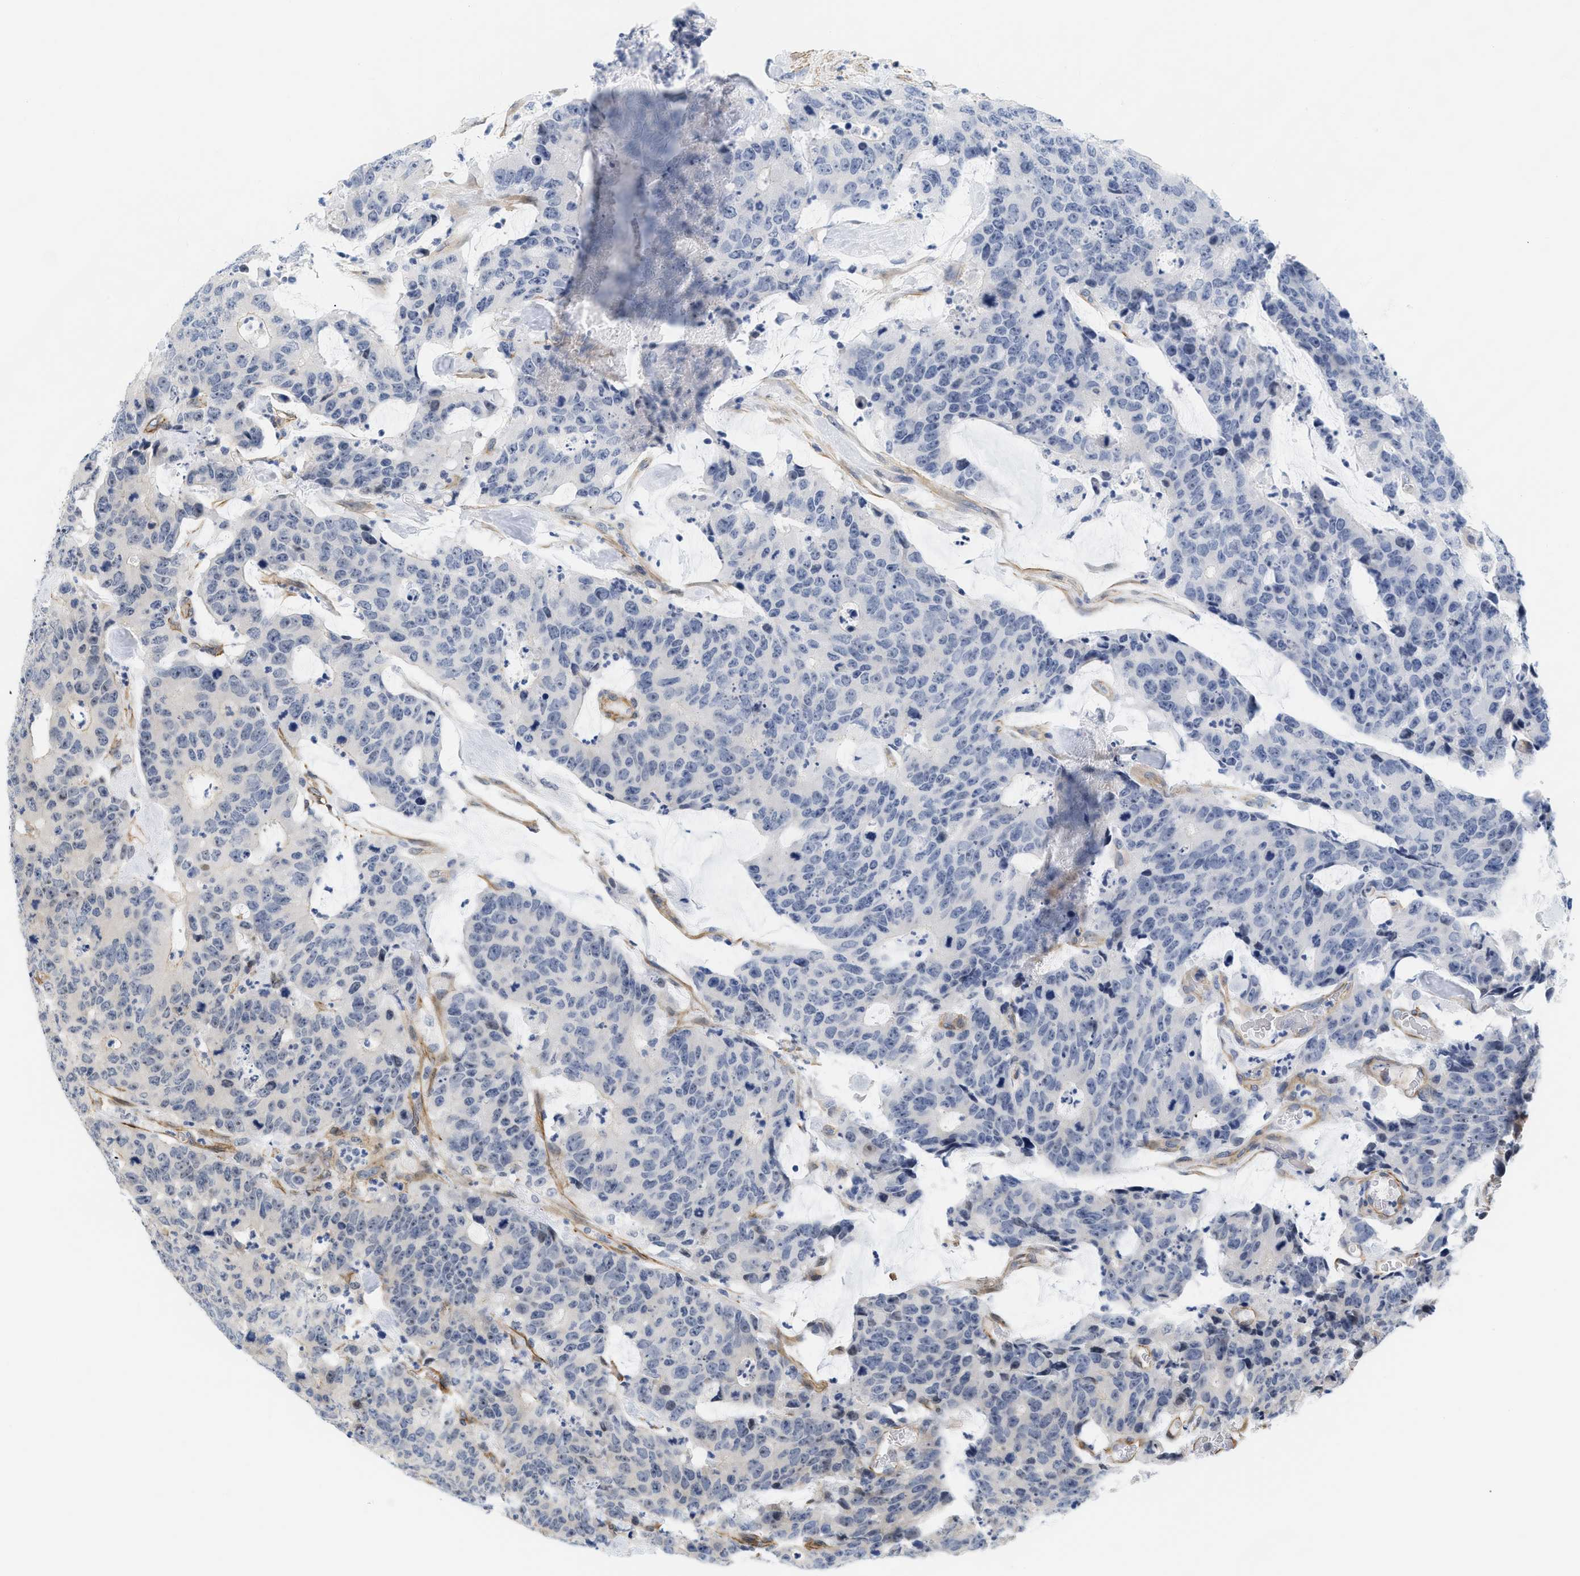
{"staining": {"intensity": "negative", "quantity": "none", "location": "none"}, "tissue": "colorectal cancer", "cell_type": "Tumor cells", "image_type": "cancer", "snomed": [{"axis": "morphology", "description": "Adenocarcinoma, NOS"}, {"axis": "topography", "description": "Colon"}], "caption": "Tumor cells show no significant protein staining in adenocarcinoma (colorectal).", "gene": "GPRASP2", "patient": {"sex": "female", "age": 86}}